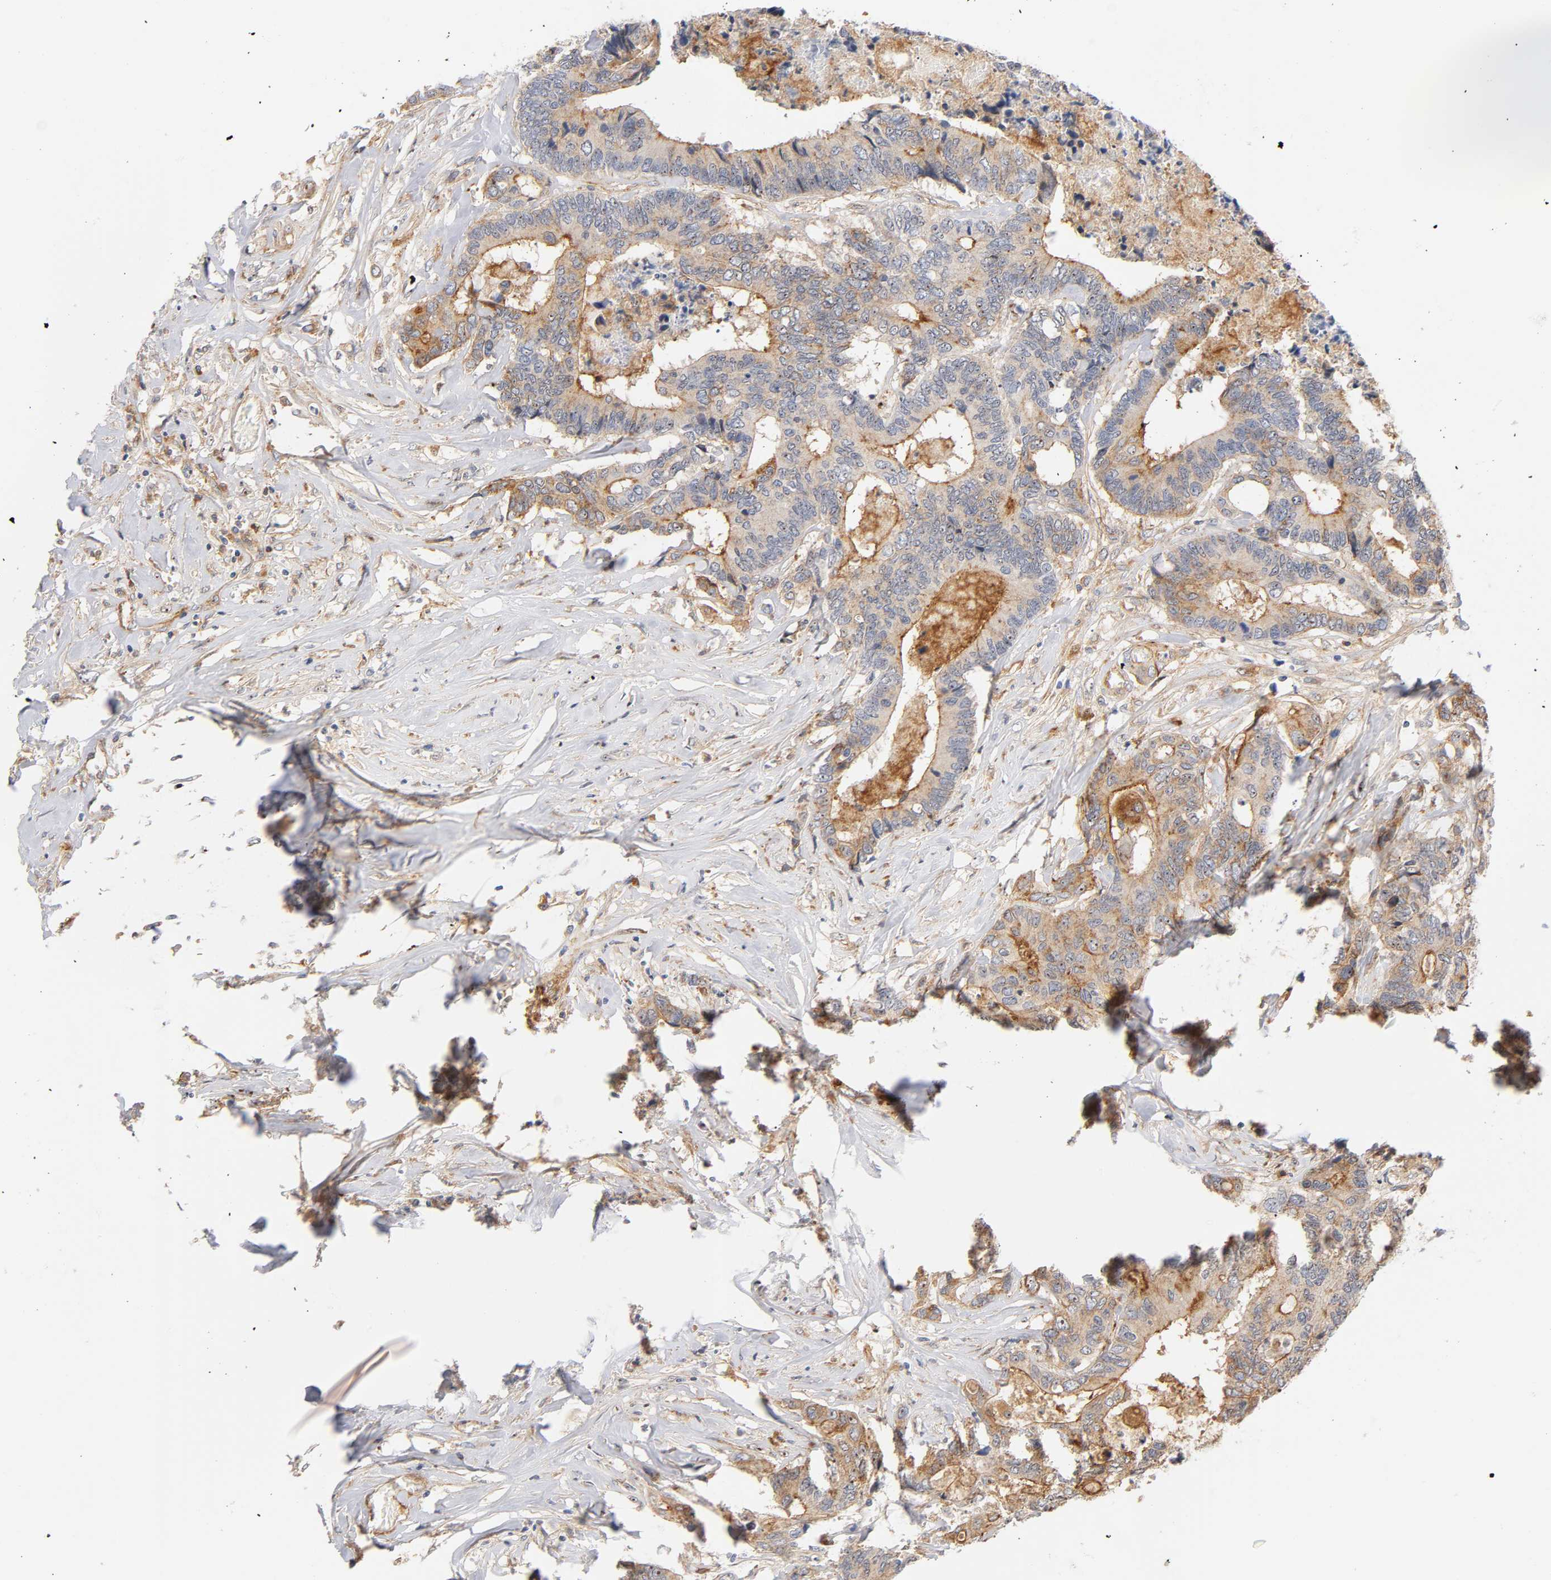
{"staining": {"intensity": "moderate", "quantity": ">75%", "location": "cytoplasmic/membranous"}, "tissue": "colorectal cancer", "cell_type": "Tumor cells", "image_type": "cancer", "snomed": [{"axis": "morphology", "description": "Adenocarcinoma, NOS"}, {"axis": "topography", "description": "Rectum"}], "caption": "A micrograph showing moderate cytoplasmic/membranous staining in about >75% of tumor cells in colorectal adenocarcinoma, as visualized by brown immunohistochemical staining.", "gene": "PLD1", "patient": {"sex": "male", "age": 55}}